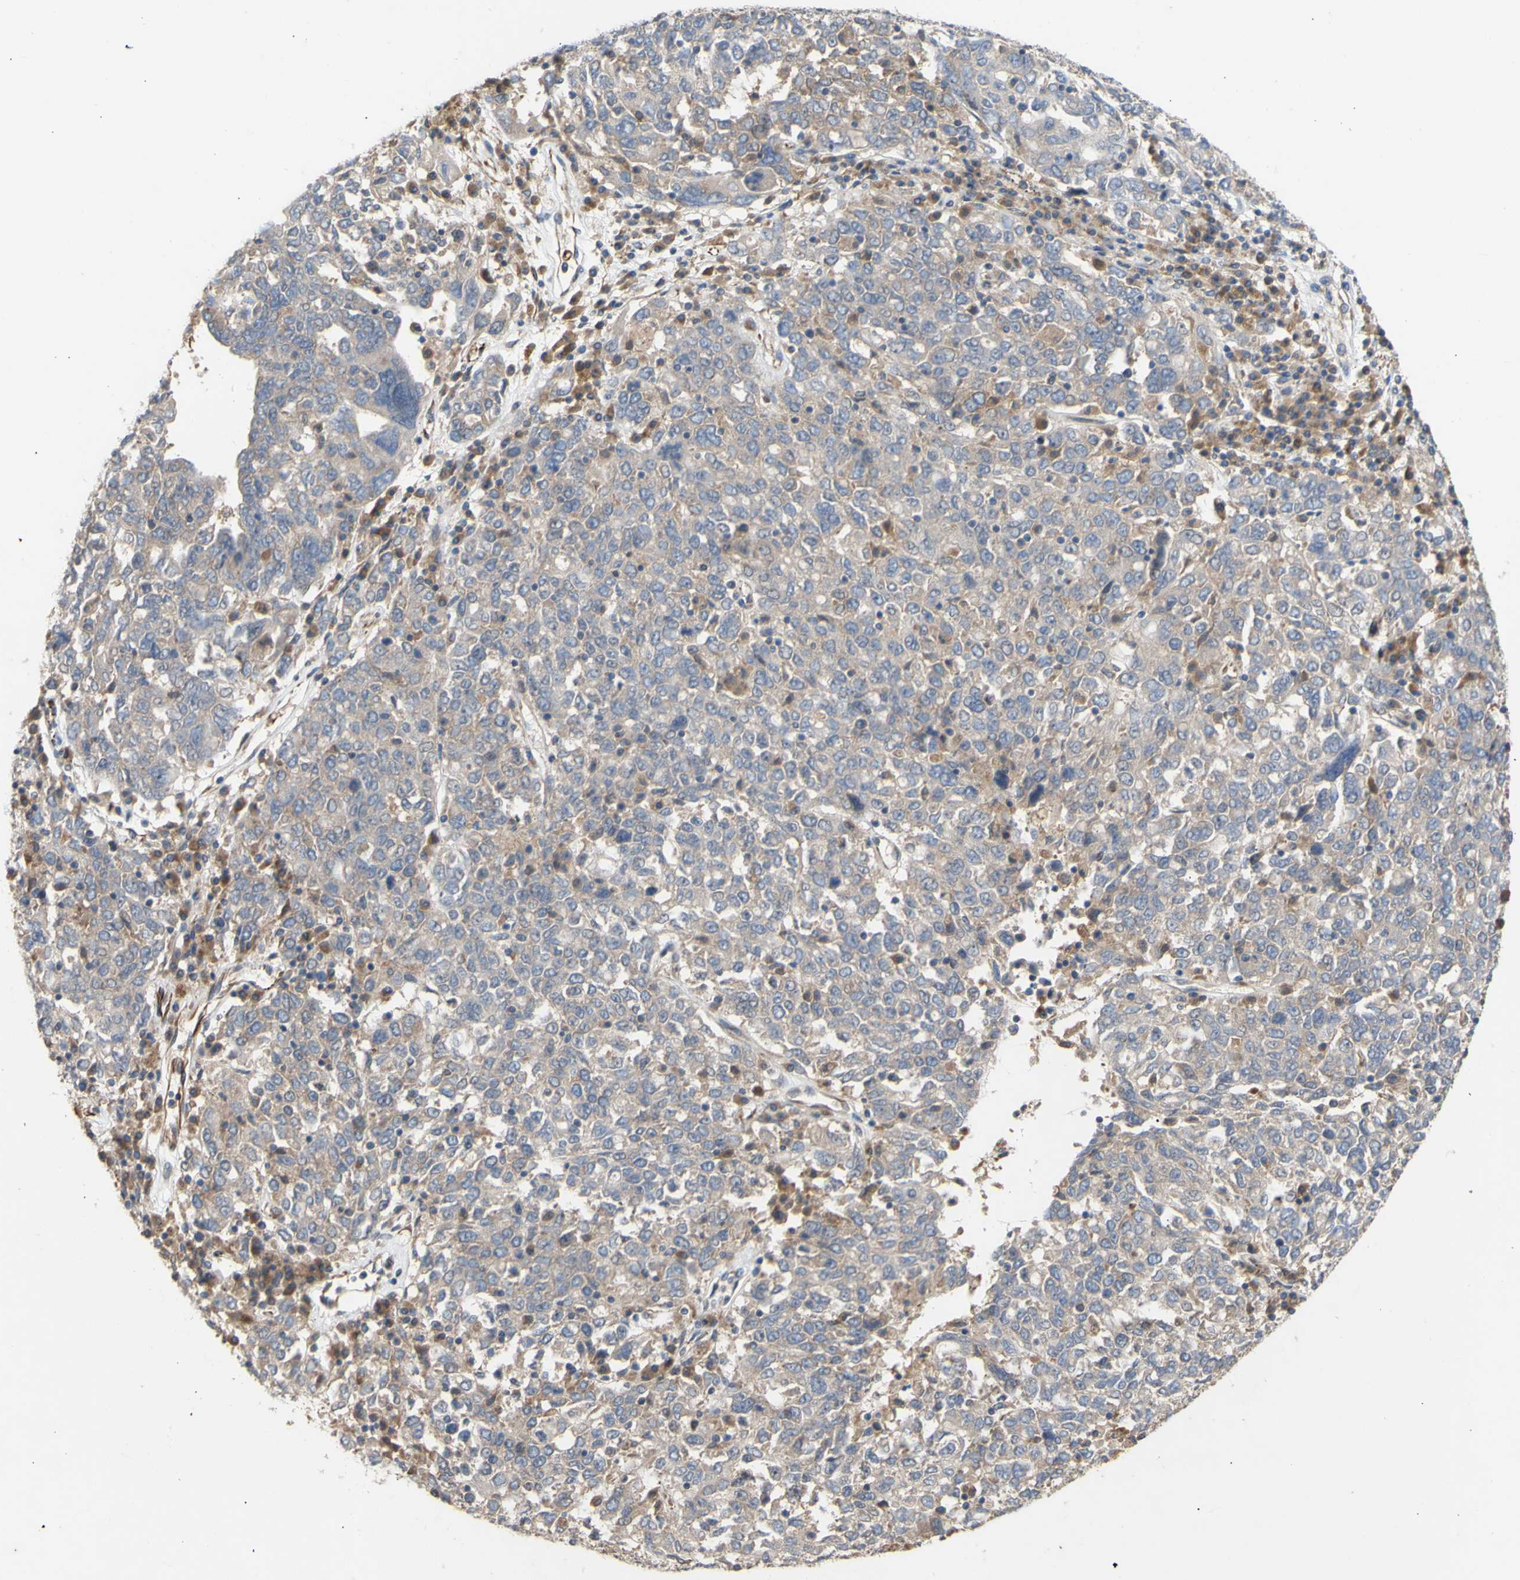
{"staining": {"intensity": "weak", "quantity": "<25%", "location": "cytoplasmic/membranous"}, "tissue": "ovarian cancer", "cell_type": "Tumor cells", "image_type": "cancer", "snomed": [{"axis": "morphology", "description": "Carcinoma, endometroid"}, {"axis": "topography", "description": "Ovary"}], "caption": "This image is of ovarian endometroid carcinoma stained with immunohistochemistry to label a protein in brown with the nuclei are counter-stained blue. There is no staining in tumor cells.", "gene": "EIF2S3", "patient": {"sex": "female", "age": 62}}